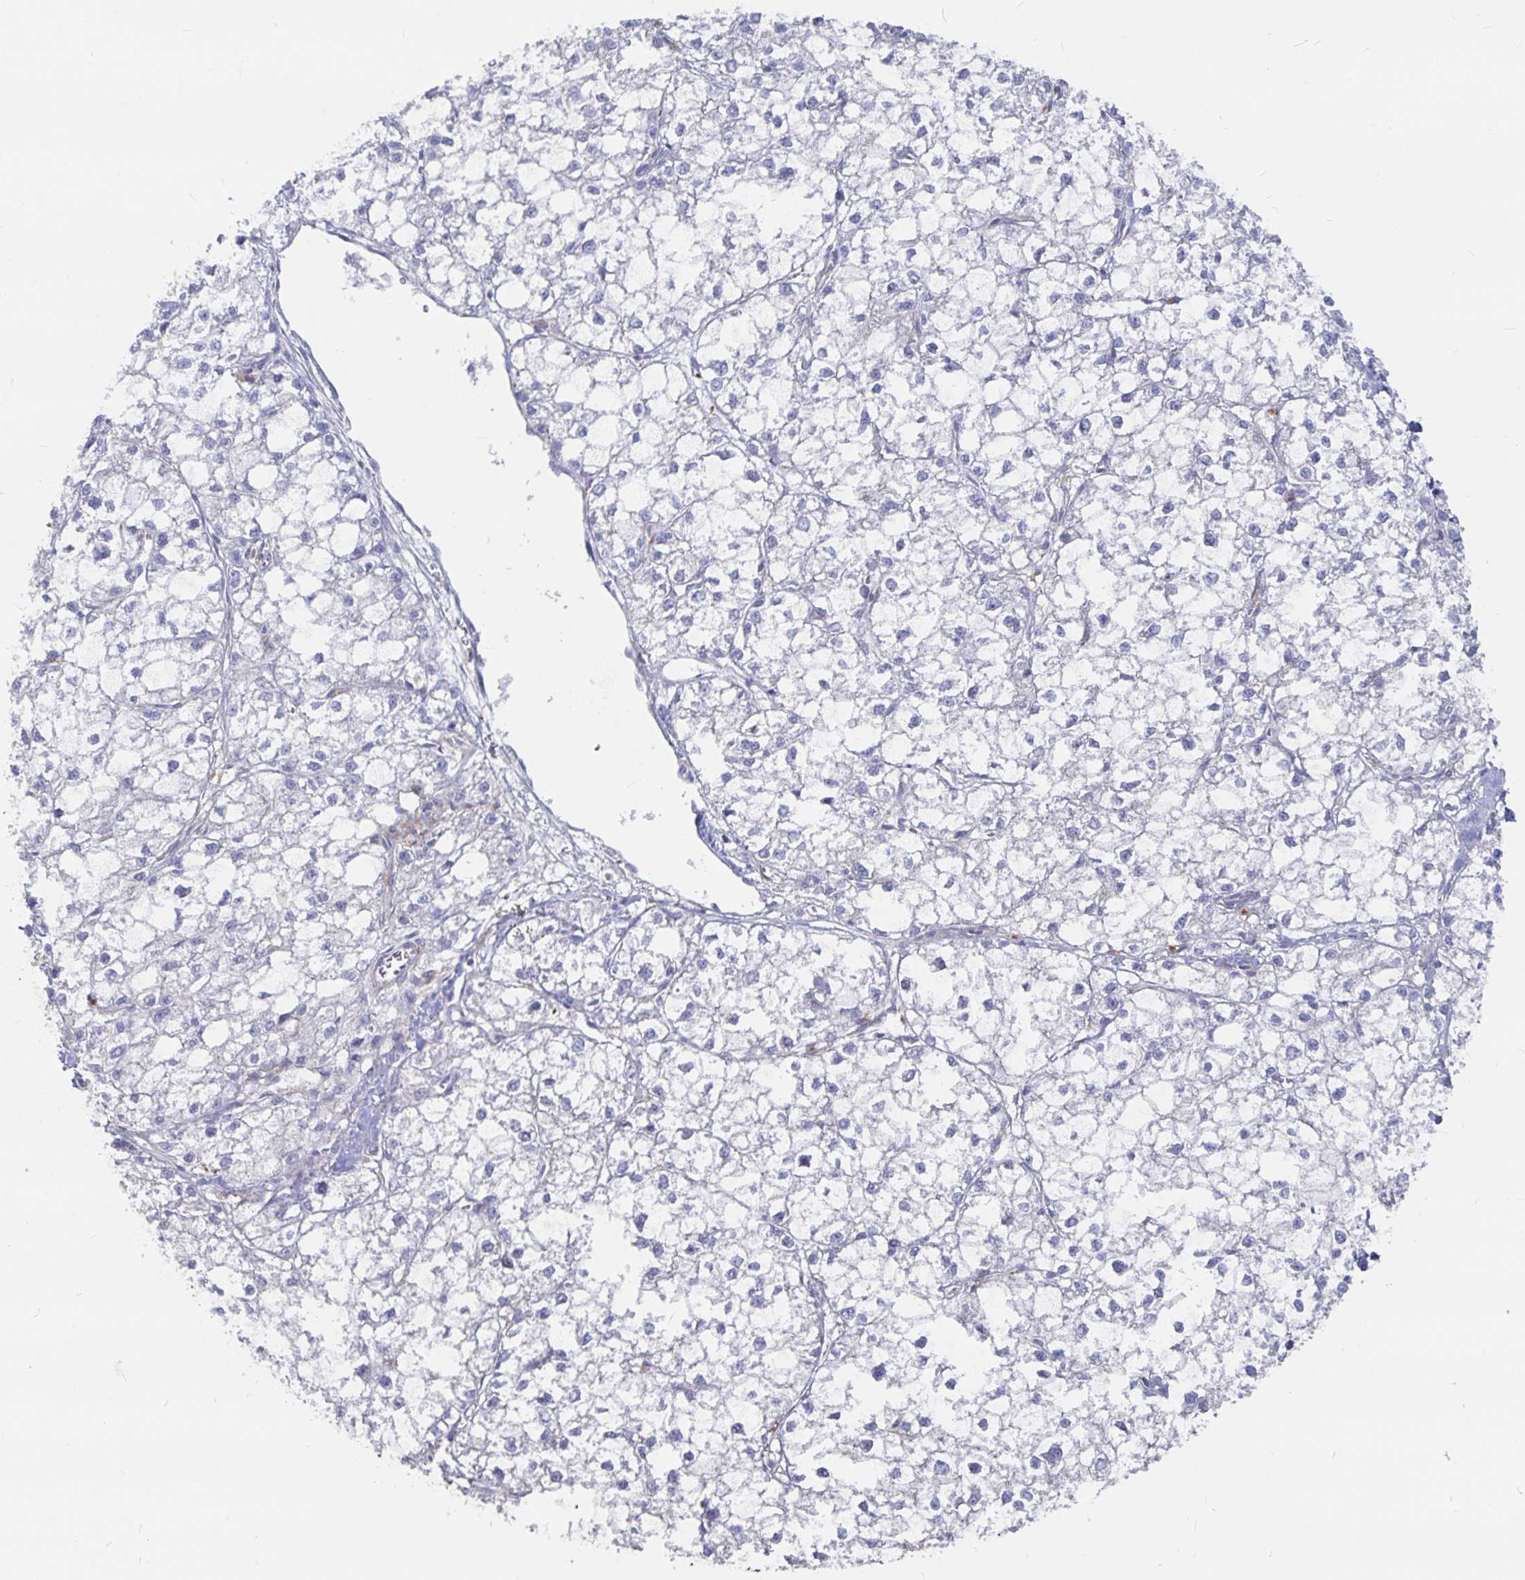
{"staining": {"intensity": "negative", "quantity": "none", "location": "none"}, "tissue": "liver cancer", "cell_type": "Tumor cells", "image_type": "cancer", "snomed": [{"axis": "morphology", "description": "Carcinoma, Hepatocellular, NOS"}, {"axis": "topography", "description": "Liver"}], "caption": "Photomicrograph shows no significant protein positivity in tumor cells of hepatocellular carcinoma (liver).", "gene": "KCTD19", "patient": {"sex": "female", "age": 43}}